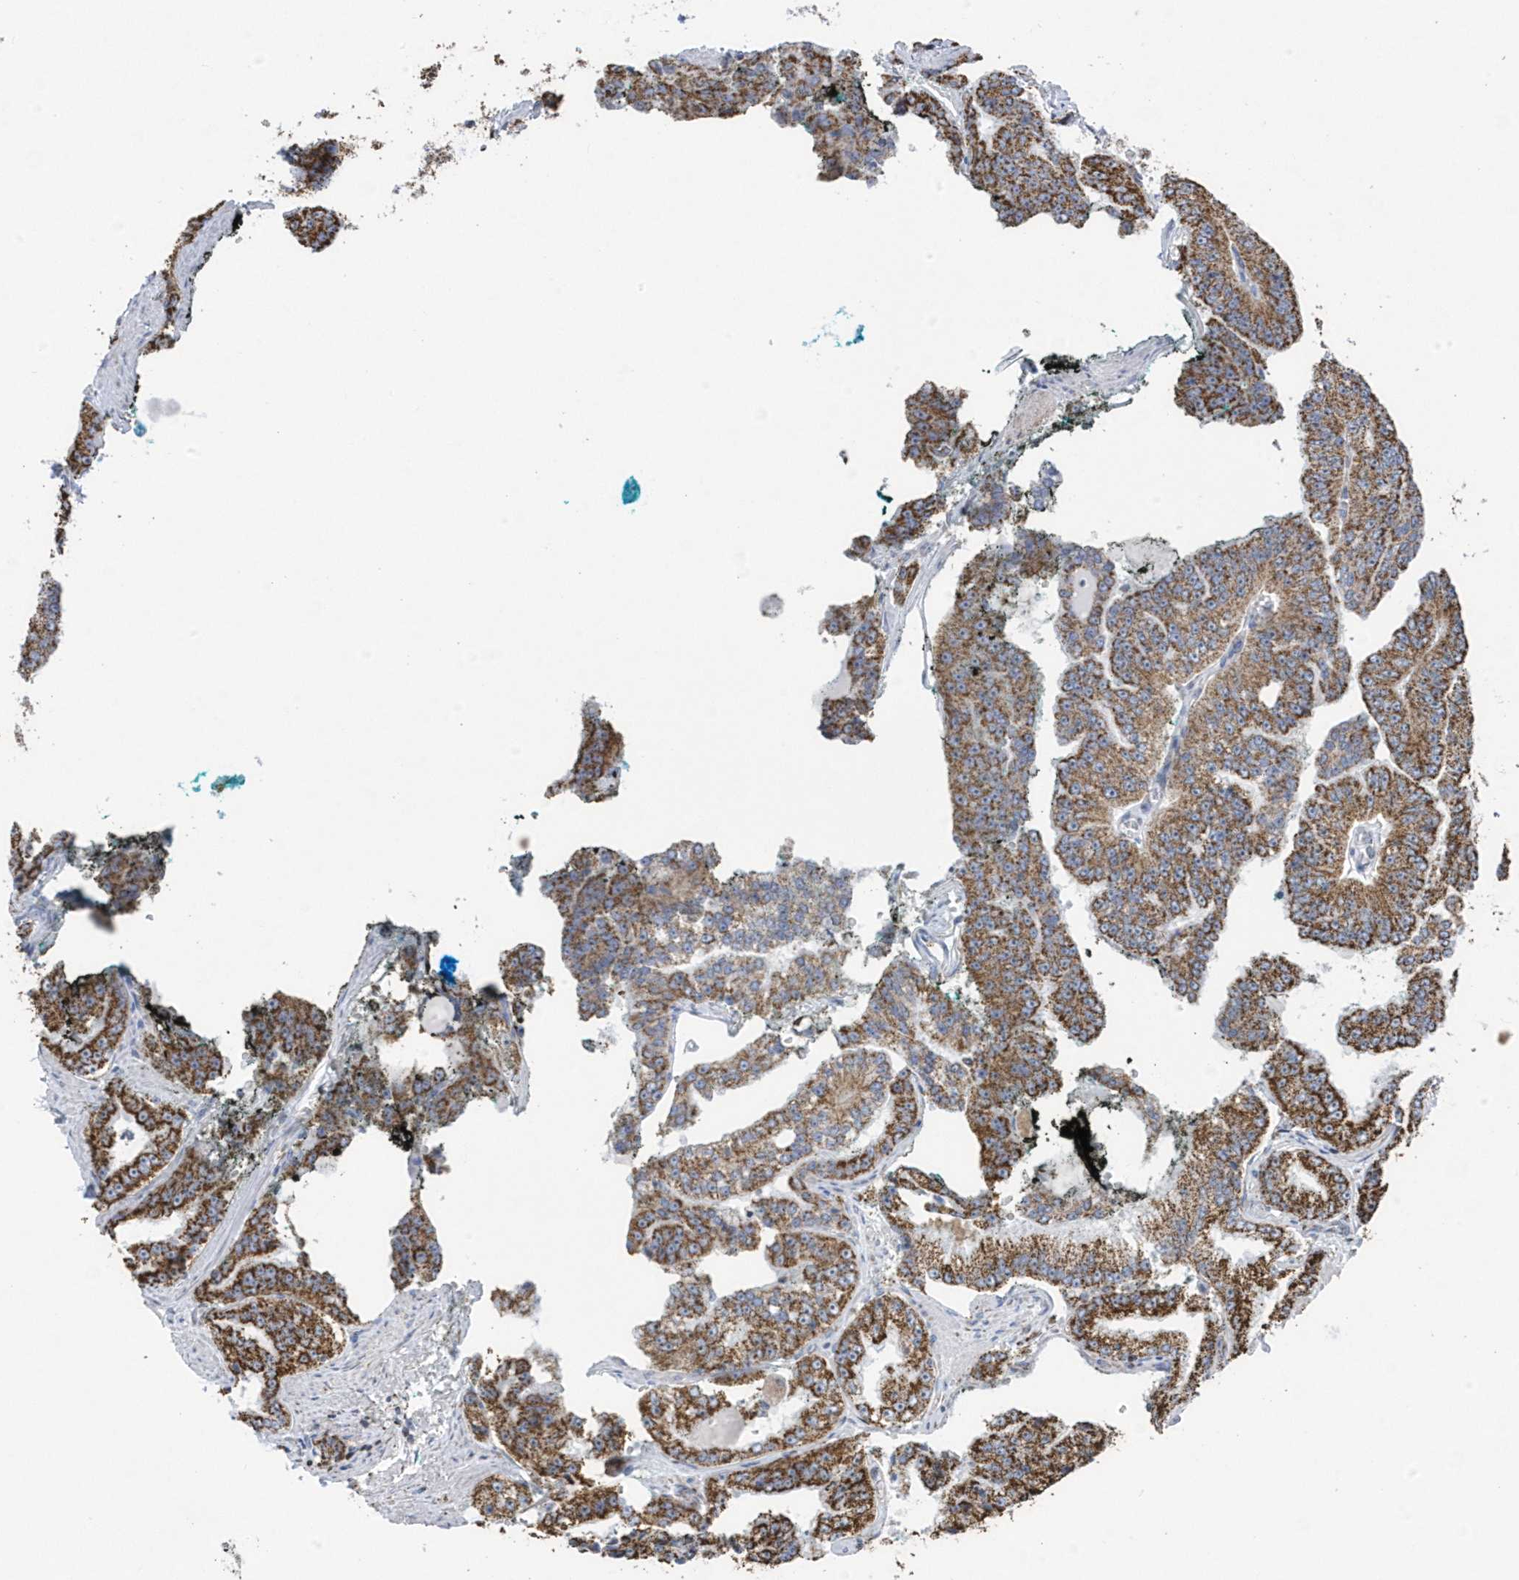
{"staining": {"intensity": "moderate", "quantity": ">75%", "location": "cytoplasmic/membranous"}, "tissue": "prostate cancer", "cell_type": "Tumor cells", "image_type": "cancer", "snomed": [{"axis": "morphology", "description": "Adenocarcinoma, High grade"}, {"axis": "topography", "description": "Prostate"}], "caption": "Immunohistochemistry (IHC) of prostate cancer (adenocarcinoma (high-grade)) shows medium levels of moderate cytoplasmic/membranous expression in about >75% of tumor cells.", "gene": "GTPBP8", "patient": {"sex": "male", "age": 71}}